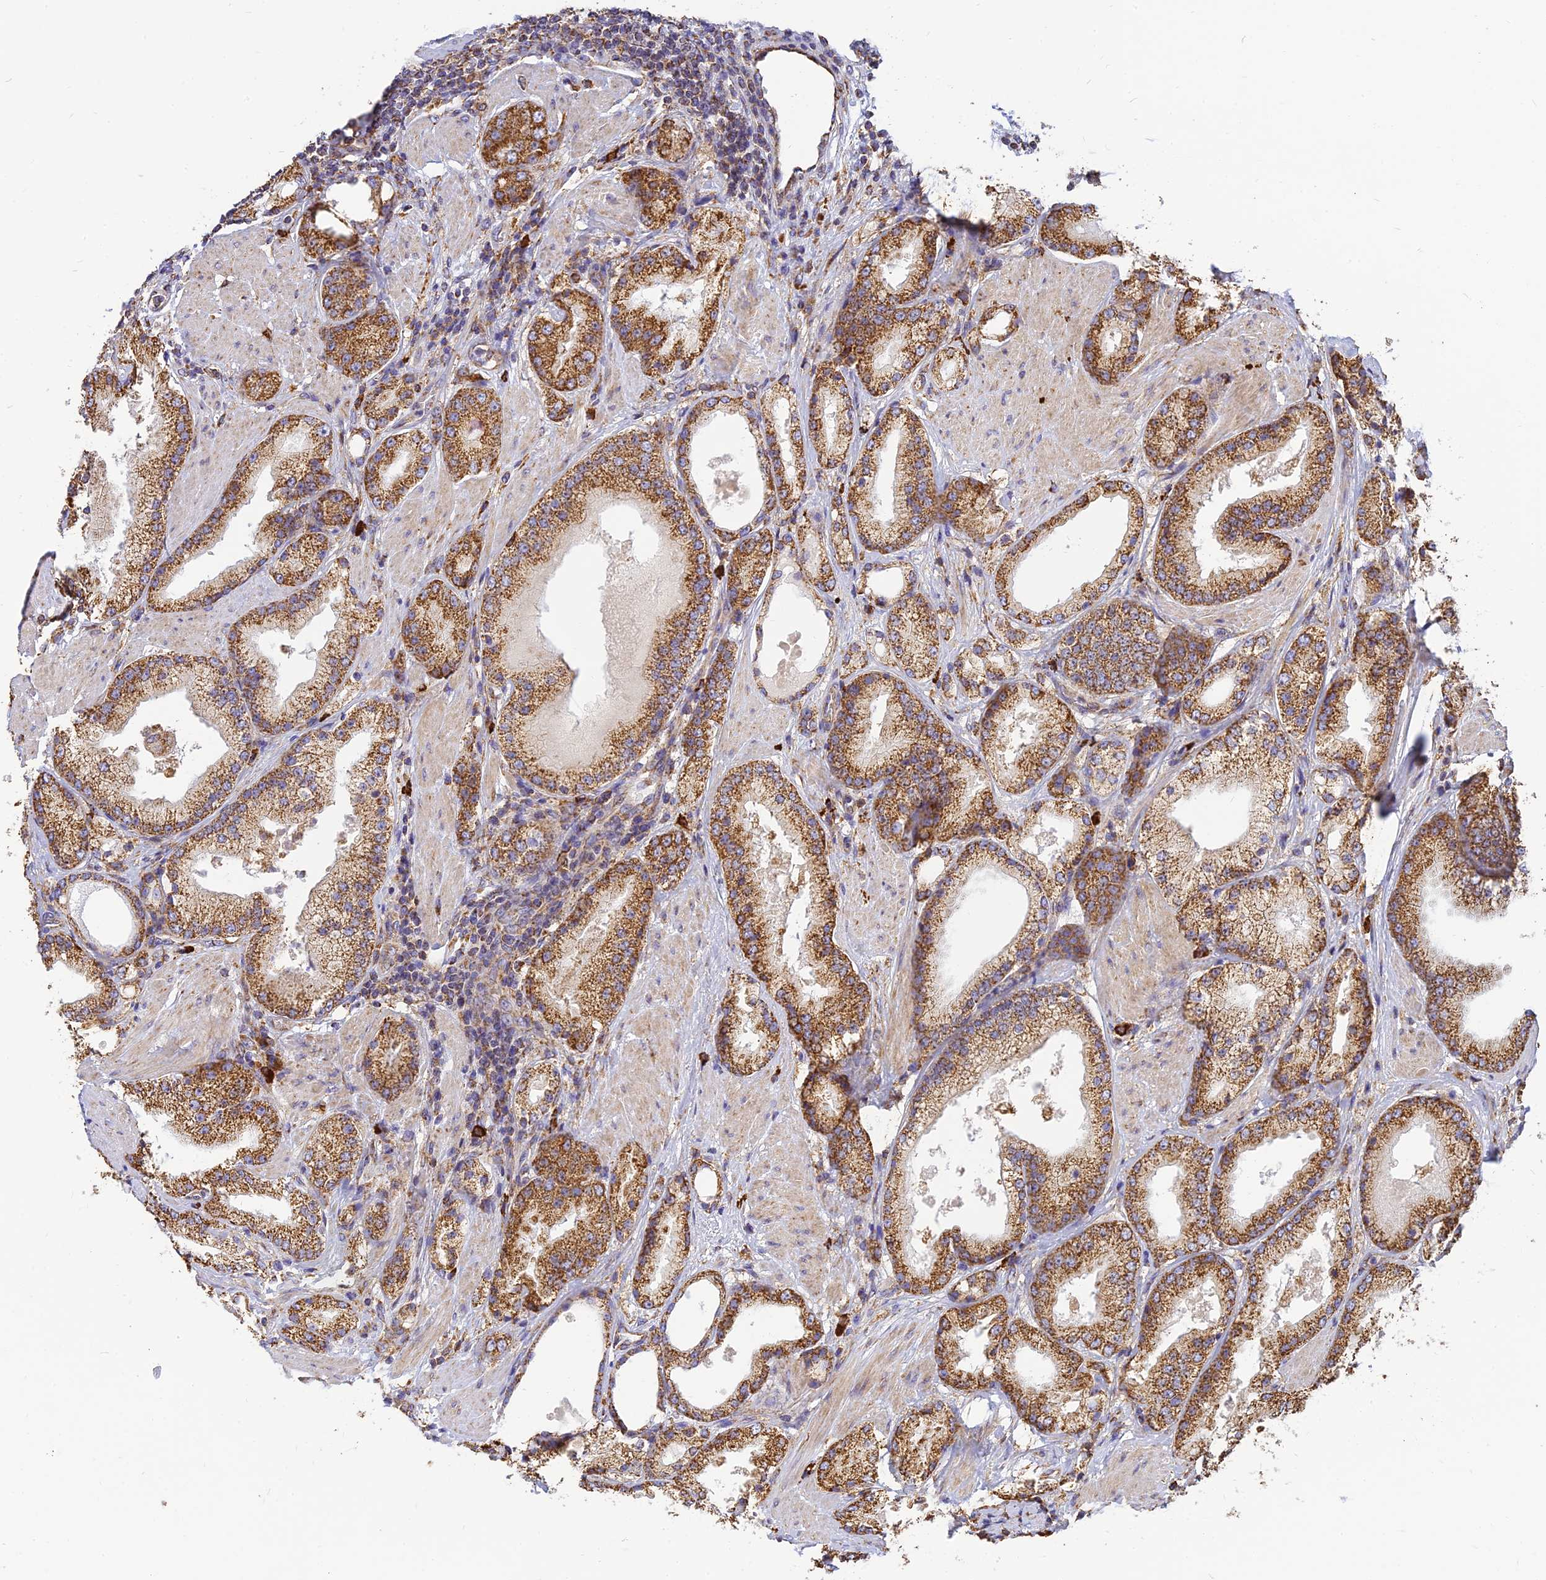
{"staining": {"intensity": "strong", "quantity": ">75%", "location": "cytoplasmic/membranous"}, "tissue": "prostate cancer", "cell_type": "Tumor cells", "image_type": "cancer", "snomed": [{"axis": "morphology", "description": "Adenocarcinoma, Low grade"}, {"axis": "topography", "description": "Prostate"}], "caption": "The photomicrograph exhibits staining of prostate low-grade adenocarcinoma, revealing strong cytoplasmic/membranous protein positivity (brown color) within tumor cells.", "gene": "THUMPD2", "patient": {"sex": "male", "age": 67}}